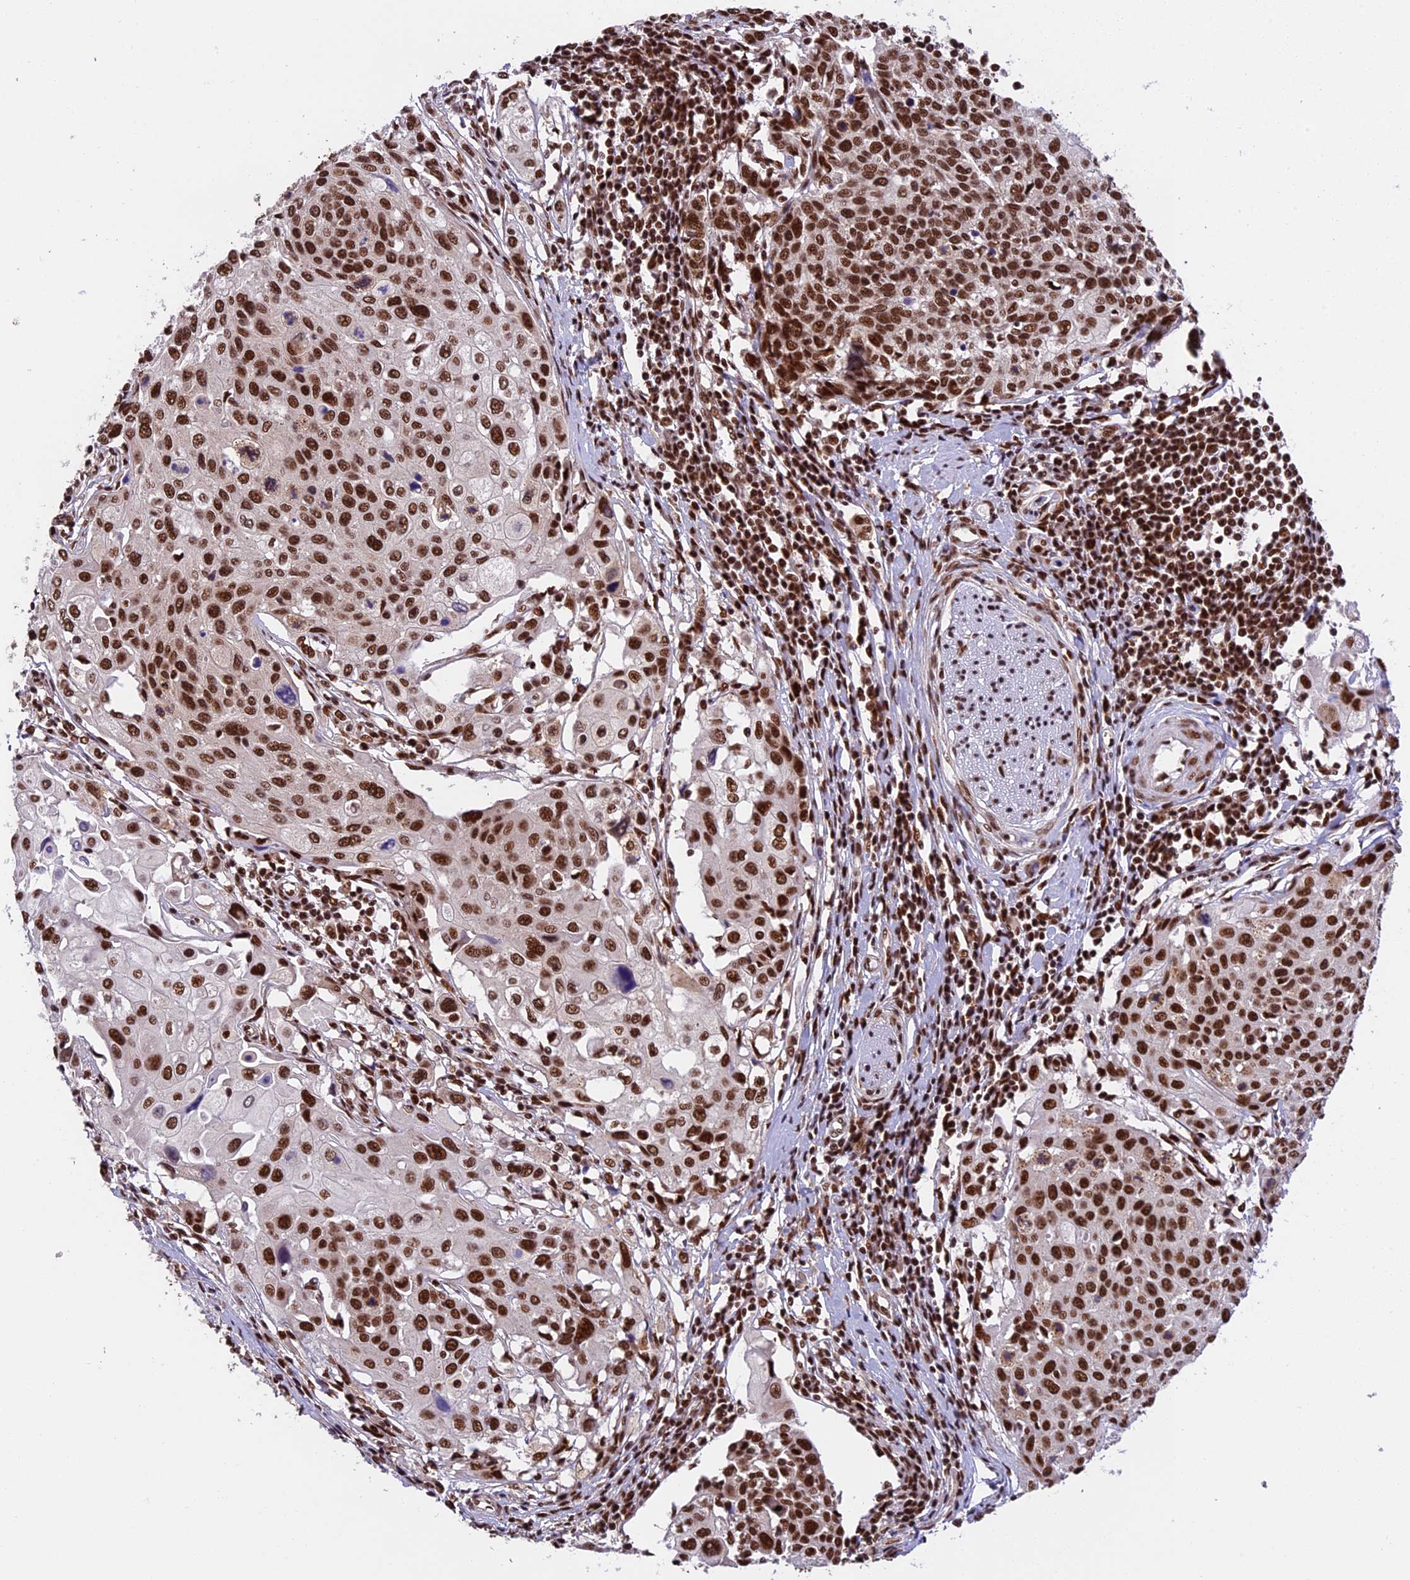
{"staining": {"intensity": "strong", "quantity": ">75%", "location": "nuclear"}, "tissue": "cervical cancer", "cell_type": "Tumor cells", "image_type": "cancer", "snomed": [{"axis": "morphology", "description": "Squamous cell carcinoma, NOS"}, {"axis": "topography", "description": "Cervix"}], "caption": "Tumor cells exhibit strong nuclear staining in about >75% of cells in cervical cancer.", "gene": "RAMAC", "patient": {"sex": "female", "age": 44}}